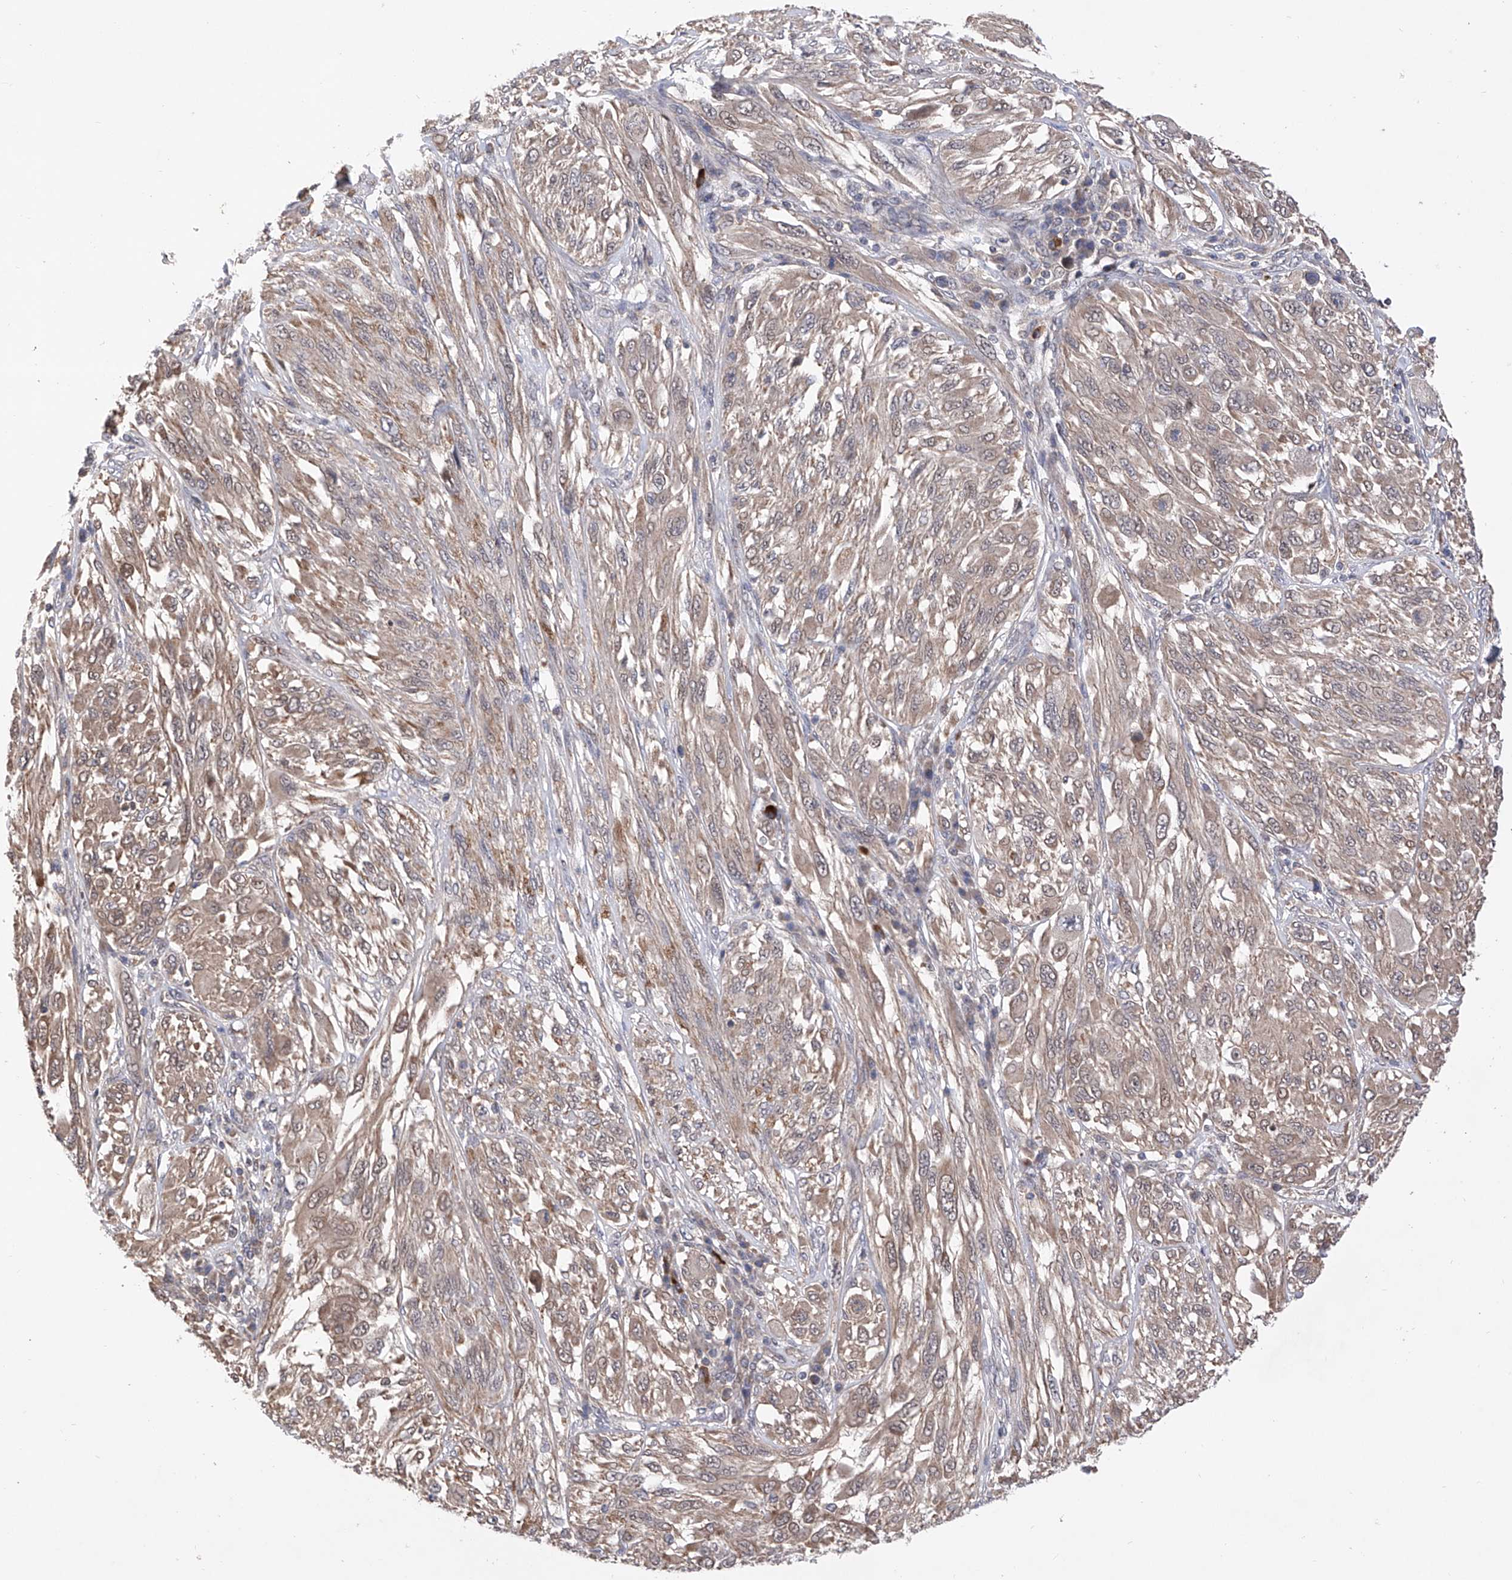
{"staining": {"intensity": "weak", "quantity": ">75%", "location": "cytoplasmic/membranous"}, "tissue": "melanoma", "cell_type": "Tumor cells", "image_type": "cancer", "snomed": [{"axis": "morphology", "description": "Malignant melanoma, NOS"}, {"axis": "topography", "description": "Skin"}], "caption": "IHC staining of malignant melanoma, which shows low levels of weak cytoplasmic/membranous positivity in approximately >75% of tumor cells indicating weak cytoplasmic/membranous protein positivity. The staining was performed using DAB (3,3'-diaminobenzidine) (brown) for protein detection and nuclei were counterstained in hematoxylin (blue).", "gene": "USP45", "patient": {"sex": "female", "age": 91}}